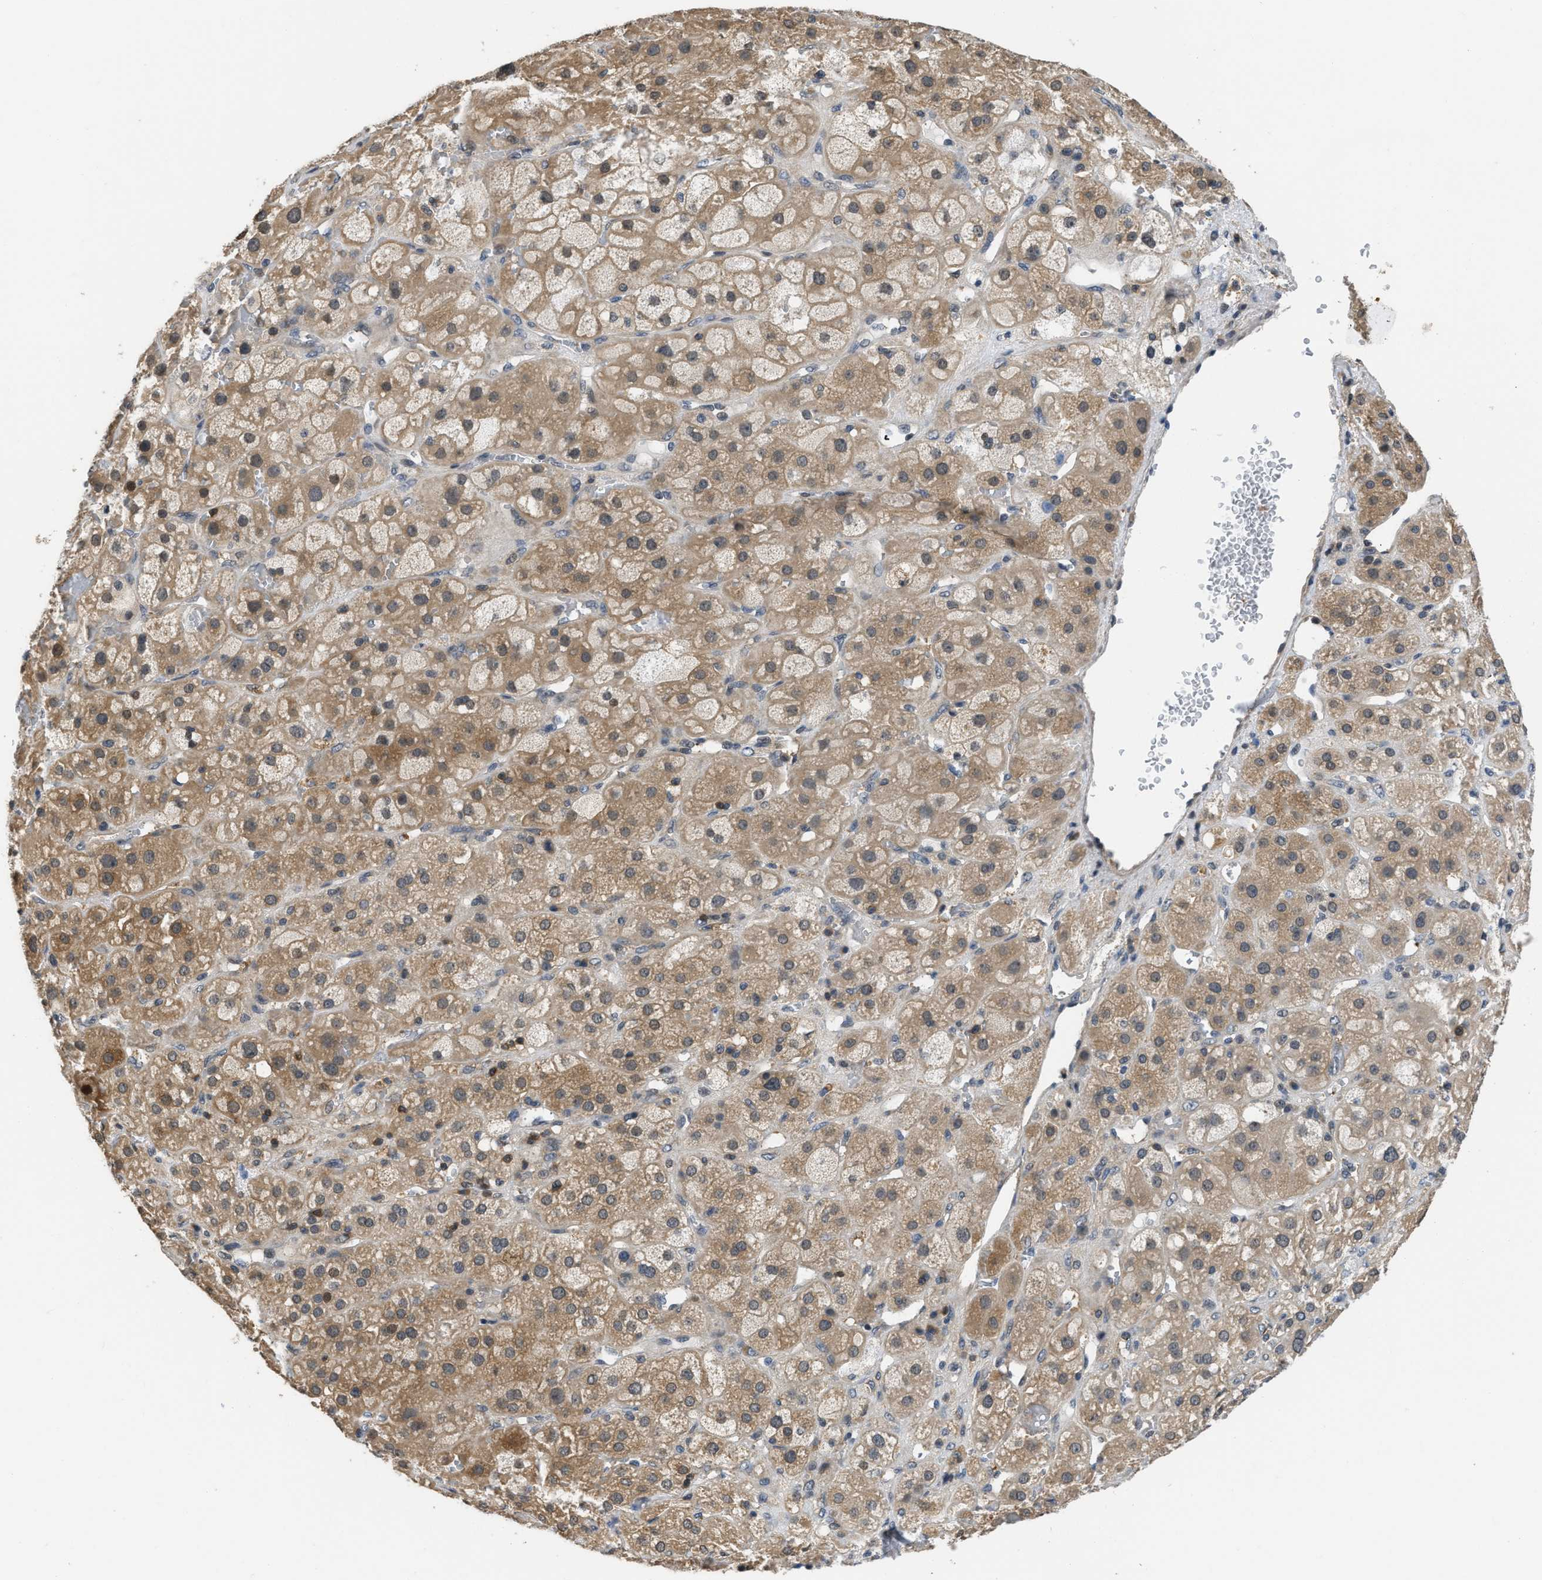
{"staining": {"intensity": "moderate", "quantity": ">75%", "location": "cytoplasmic/membranous,nuclear"}, "tissue": "adrenal gland", "cell_type": "Glandular cells", "image_type": "normal", "snomed": [{"axis": "morphology", "description": "Normal tissue, NOS"}, {"axis": "topography", "description": "Adrenal gland"}], "caption": "Unremarkable adrenal gland demonstrates moderate cytoplasmic/membranous,nuclear expression in about >75% of glandular cells.", "gene": "TES", "patient": {"sex": "female", "age": 47}}